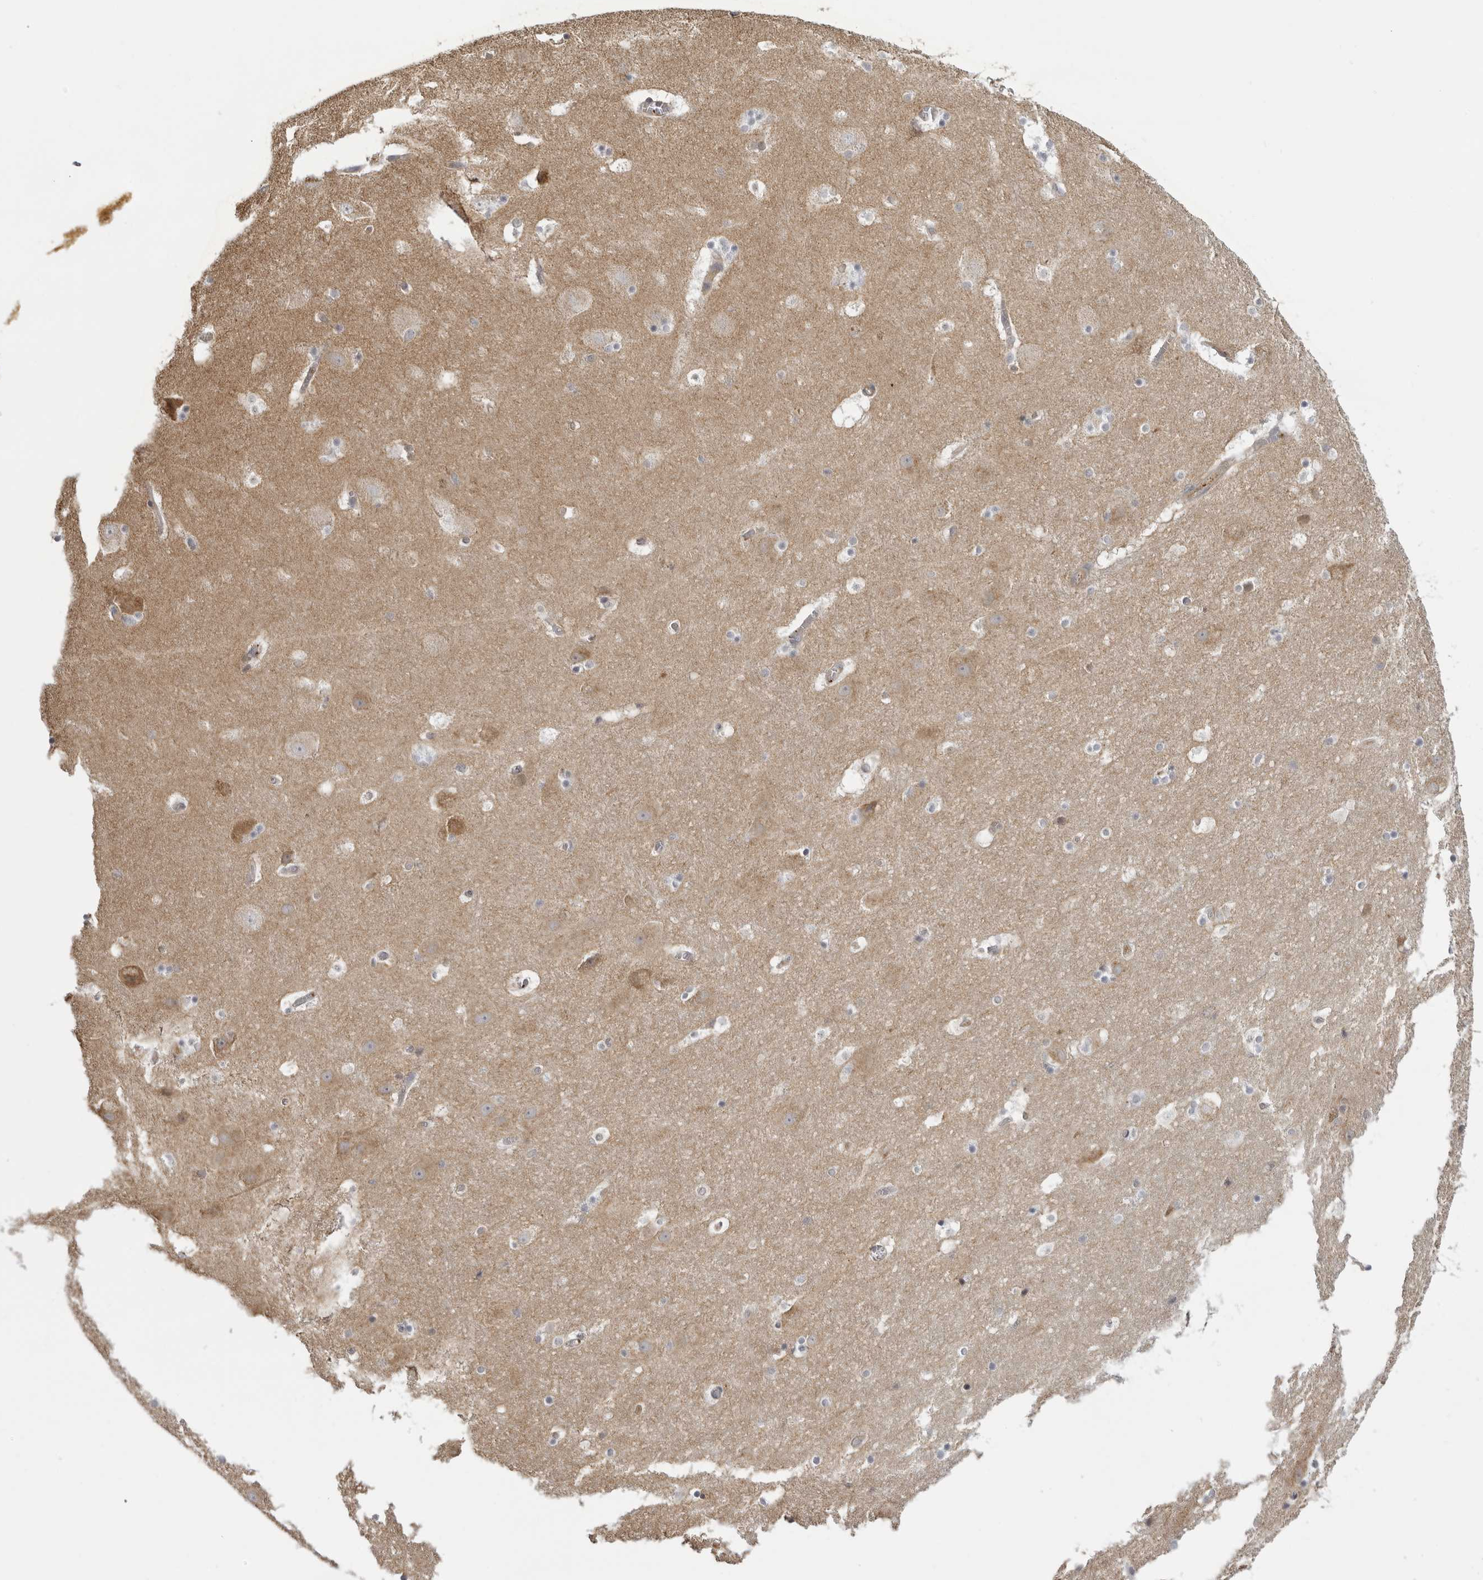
{"staining": {"intensity": "negative", "quantity": "none", "location": "none"}, "tissue": "hippocampus", "cell_type": "Glial cells", "image_type": "normal", "snomed": [{"axis": "morphology", "description": "Normal tissue, NOS"}, {"axis": "topography", "description": "Hippocampus"}], "caption": "Protein analysis of benign hippocampus reveals no significant expression in glial cells. (Brightfield microscopy of DAB (3,3'-diaminobenzidine) immunohistochemistry at high magnification).", "gene": "PLEKHF2", "patient": {"sex": "male", "age": 45}}